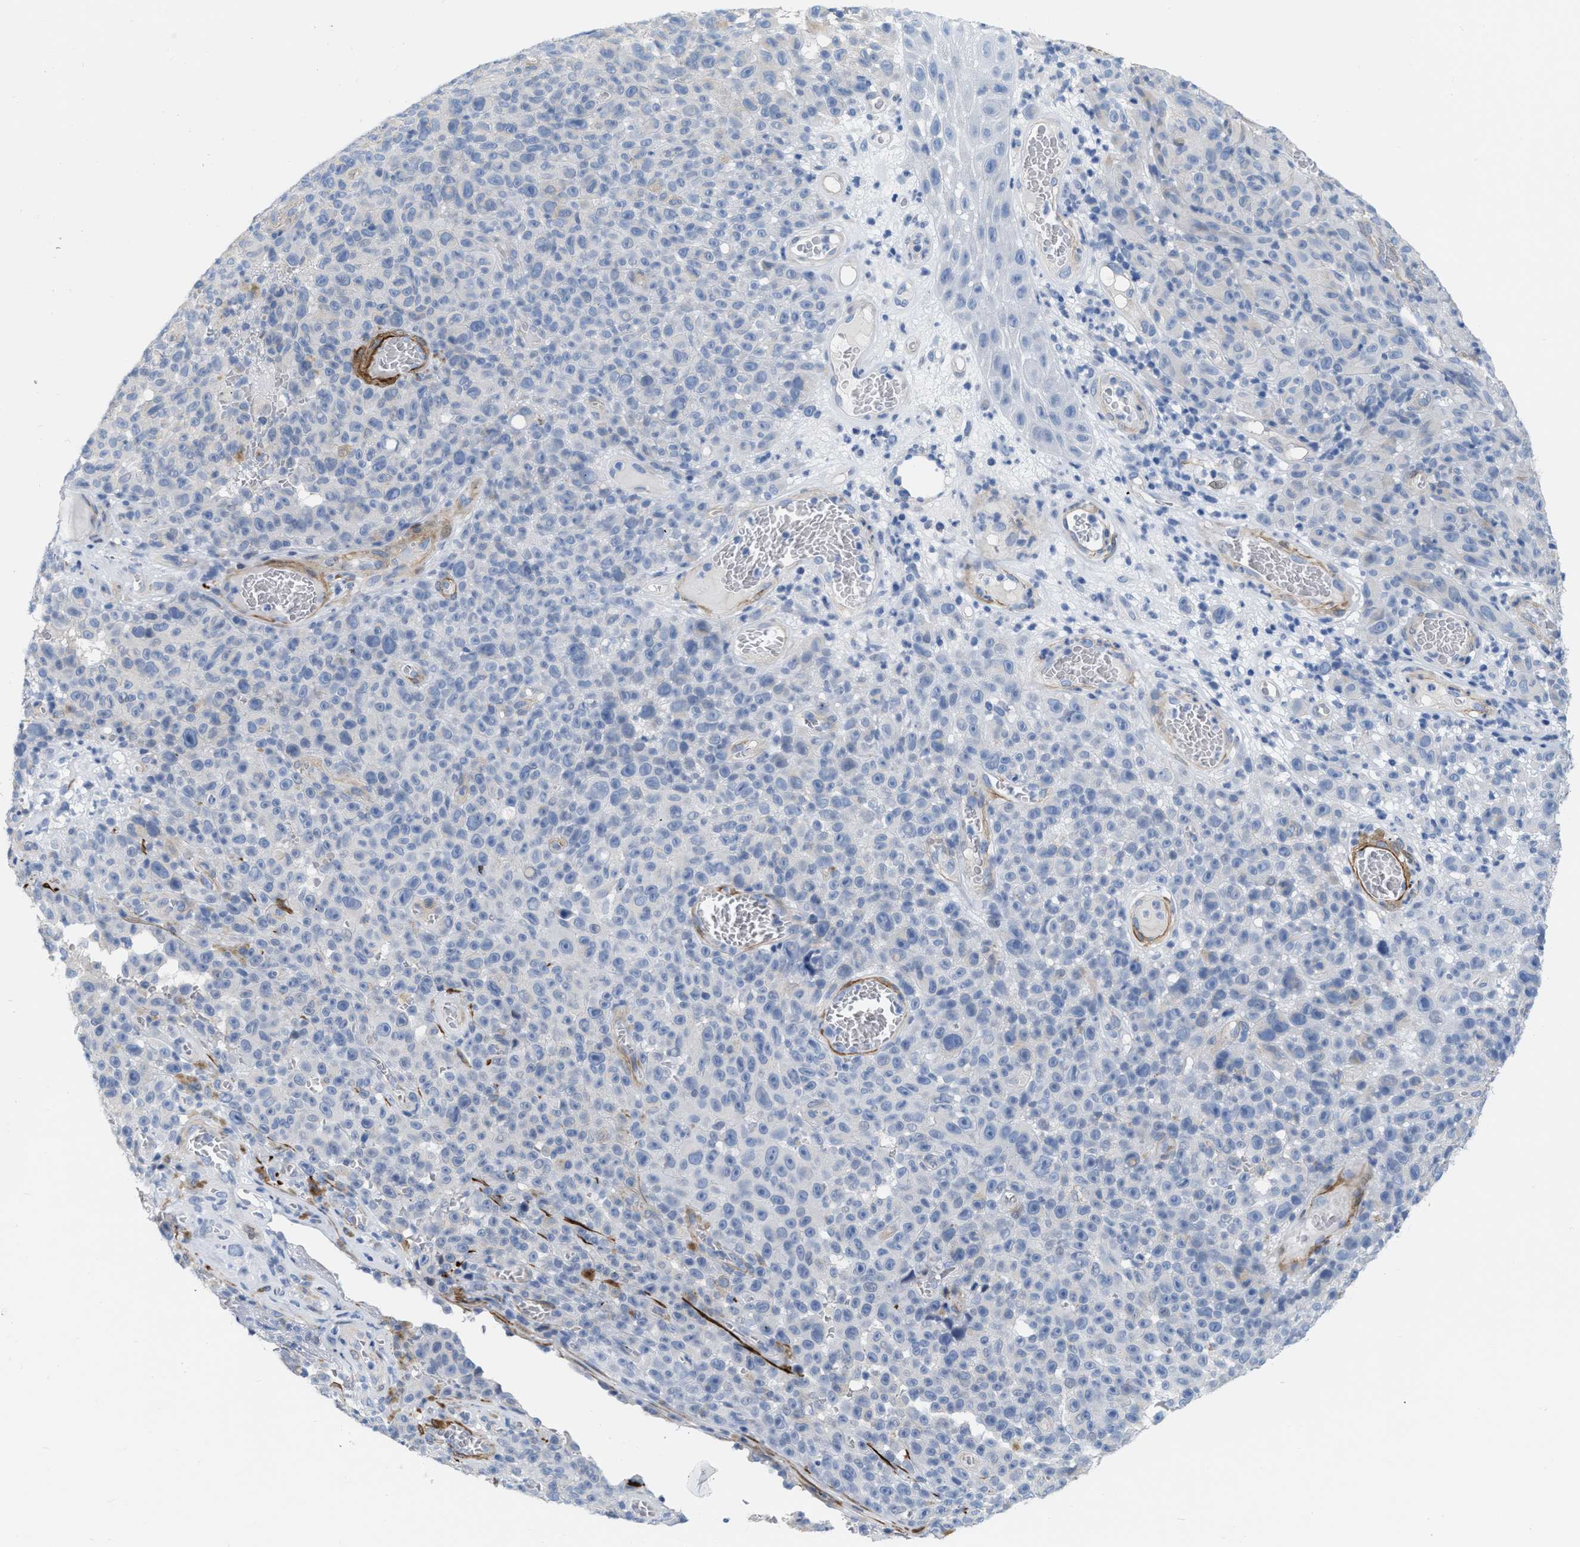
{"staining": {"intensity": "negative", "quantity": "none", "location": "none"}, "tissue": "melanoma", "cell_type": "Tumor cells", "image_type": "cancer", "snomed": [{"axis": "morphology", "description": "Malignant melanoma, NOS"}, {"axis": "topography", "description": "Skin"}], "caption": "The histopathology image shows no staining of tumor cells in malignant melanoma.", "gene": "TAGLN", "patient": {"sex": "female", "age": 82}}